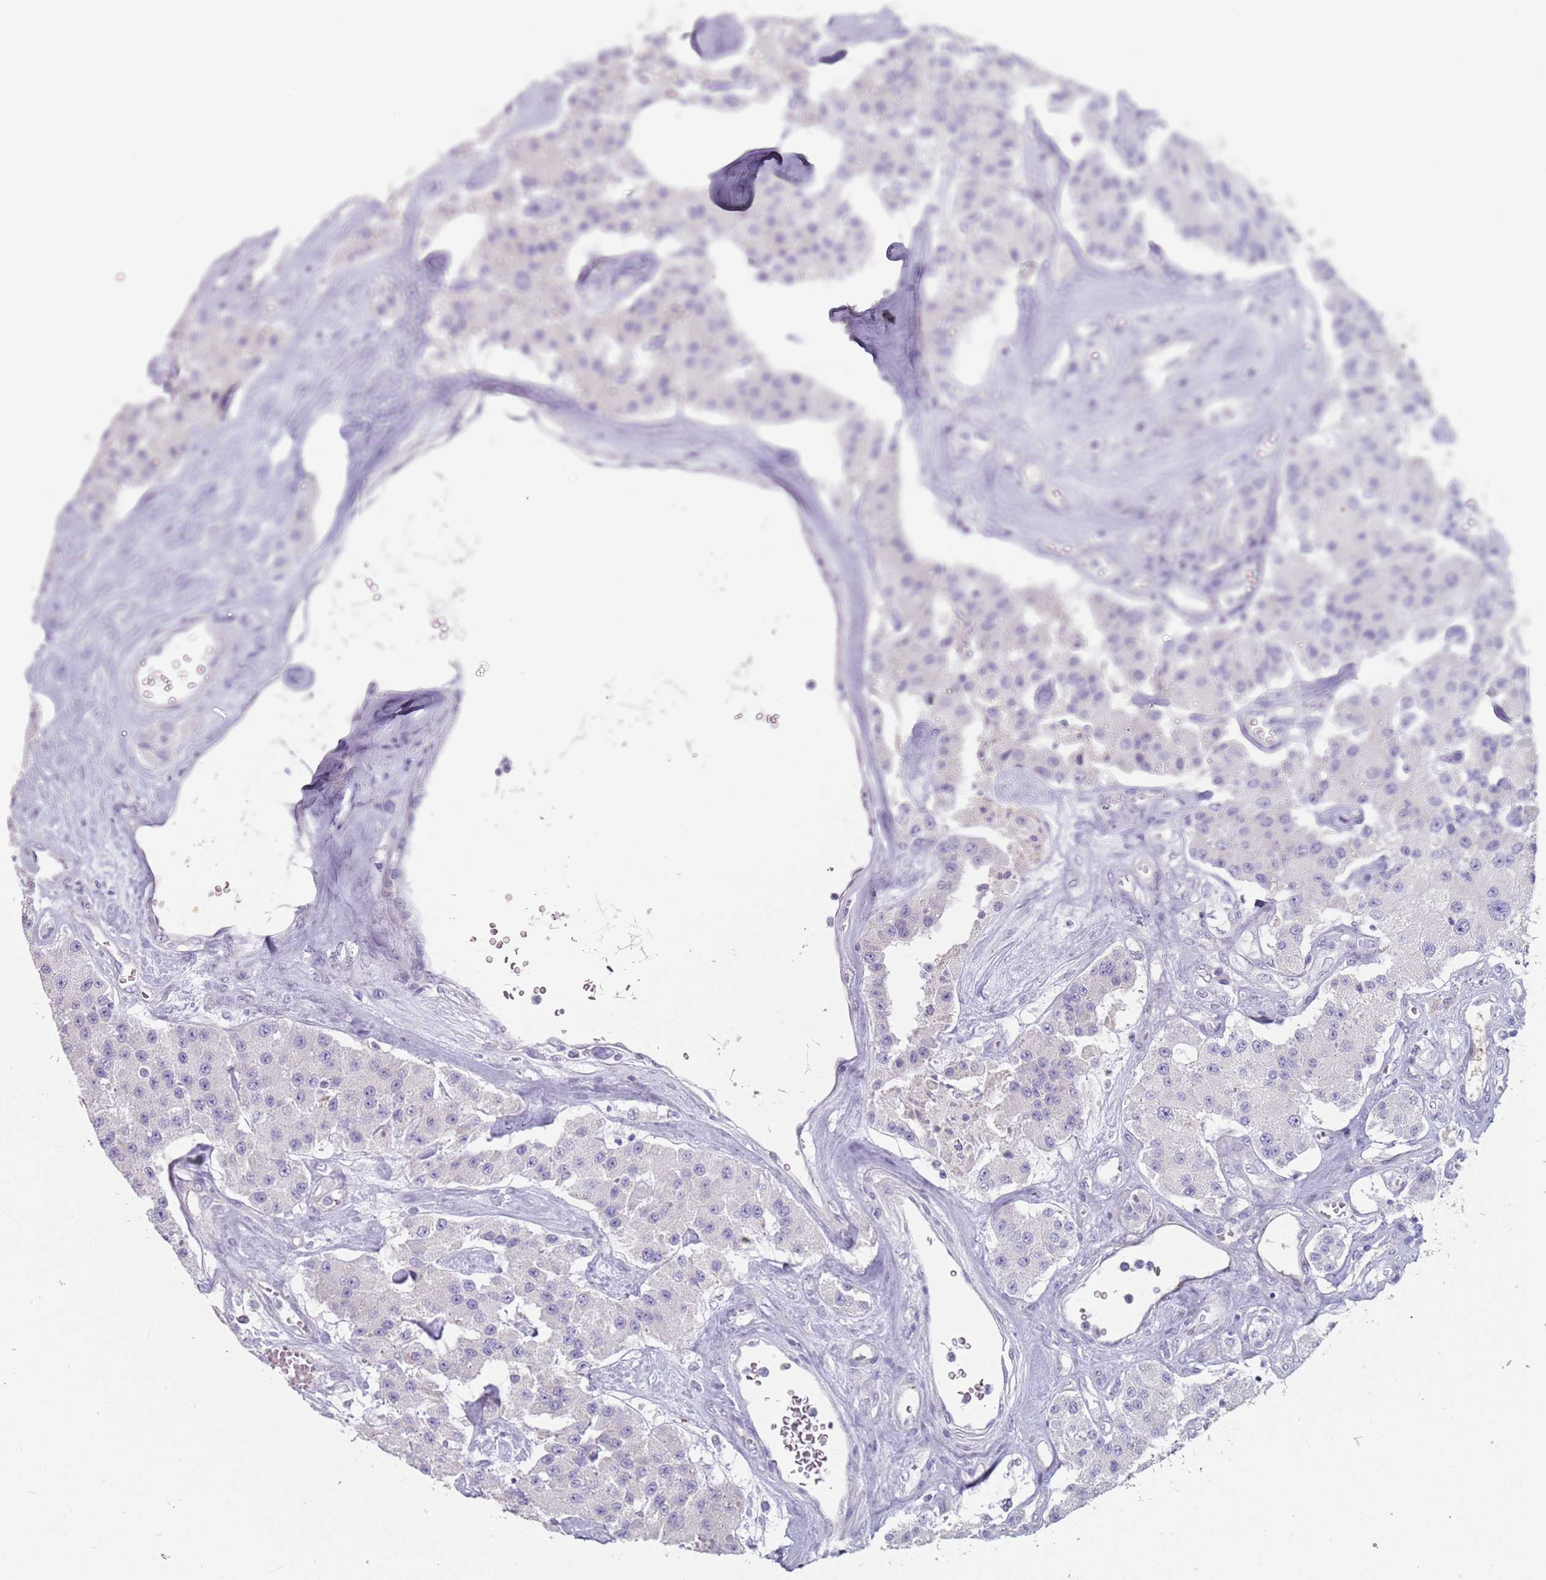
{"staining": {"intensity": "negative", "quantity": "none", "location": "none"}, "tissue": "carcinoid", "cell_type": "Tumor cells", "image_type": "cancer", "snomed": [{"axis": "morphology", "description": "Carcinoid, malignant, NOS"}, {"axis": "topography", "description": "Pancreas"}], "caption": "Immunohistochemical staining of carcinoid reveals no significant positivity in tumor cells.", "gene": "DDX4", "patient": {"sex": "male", "age": 41}}